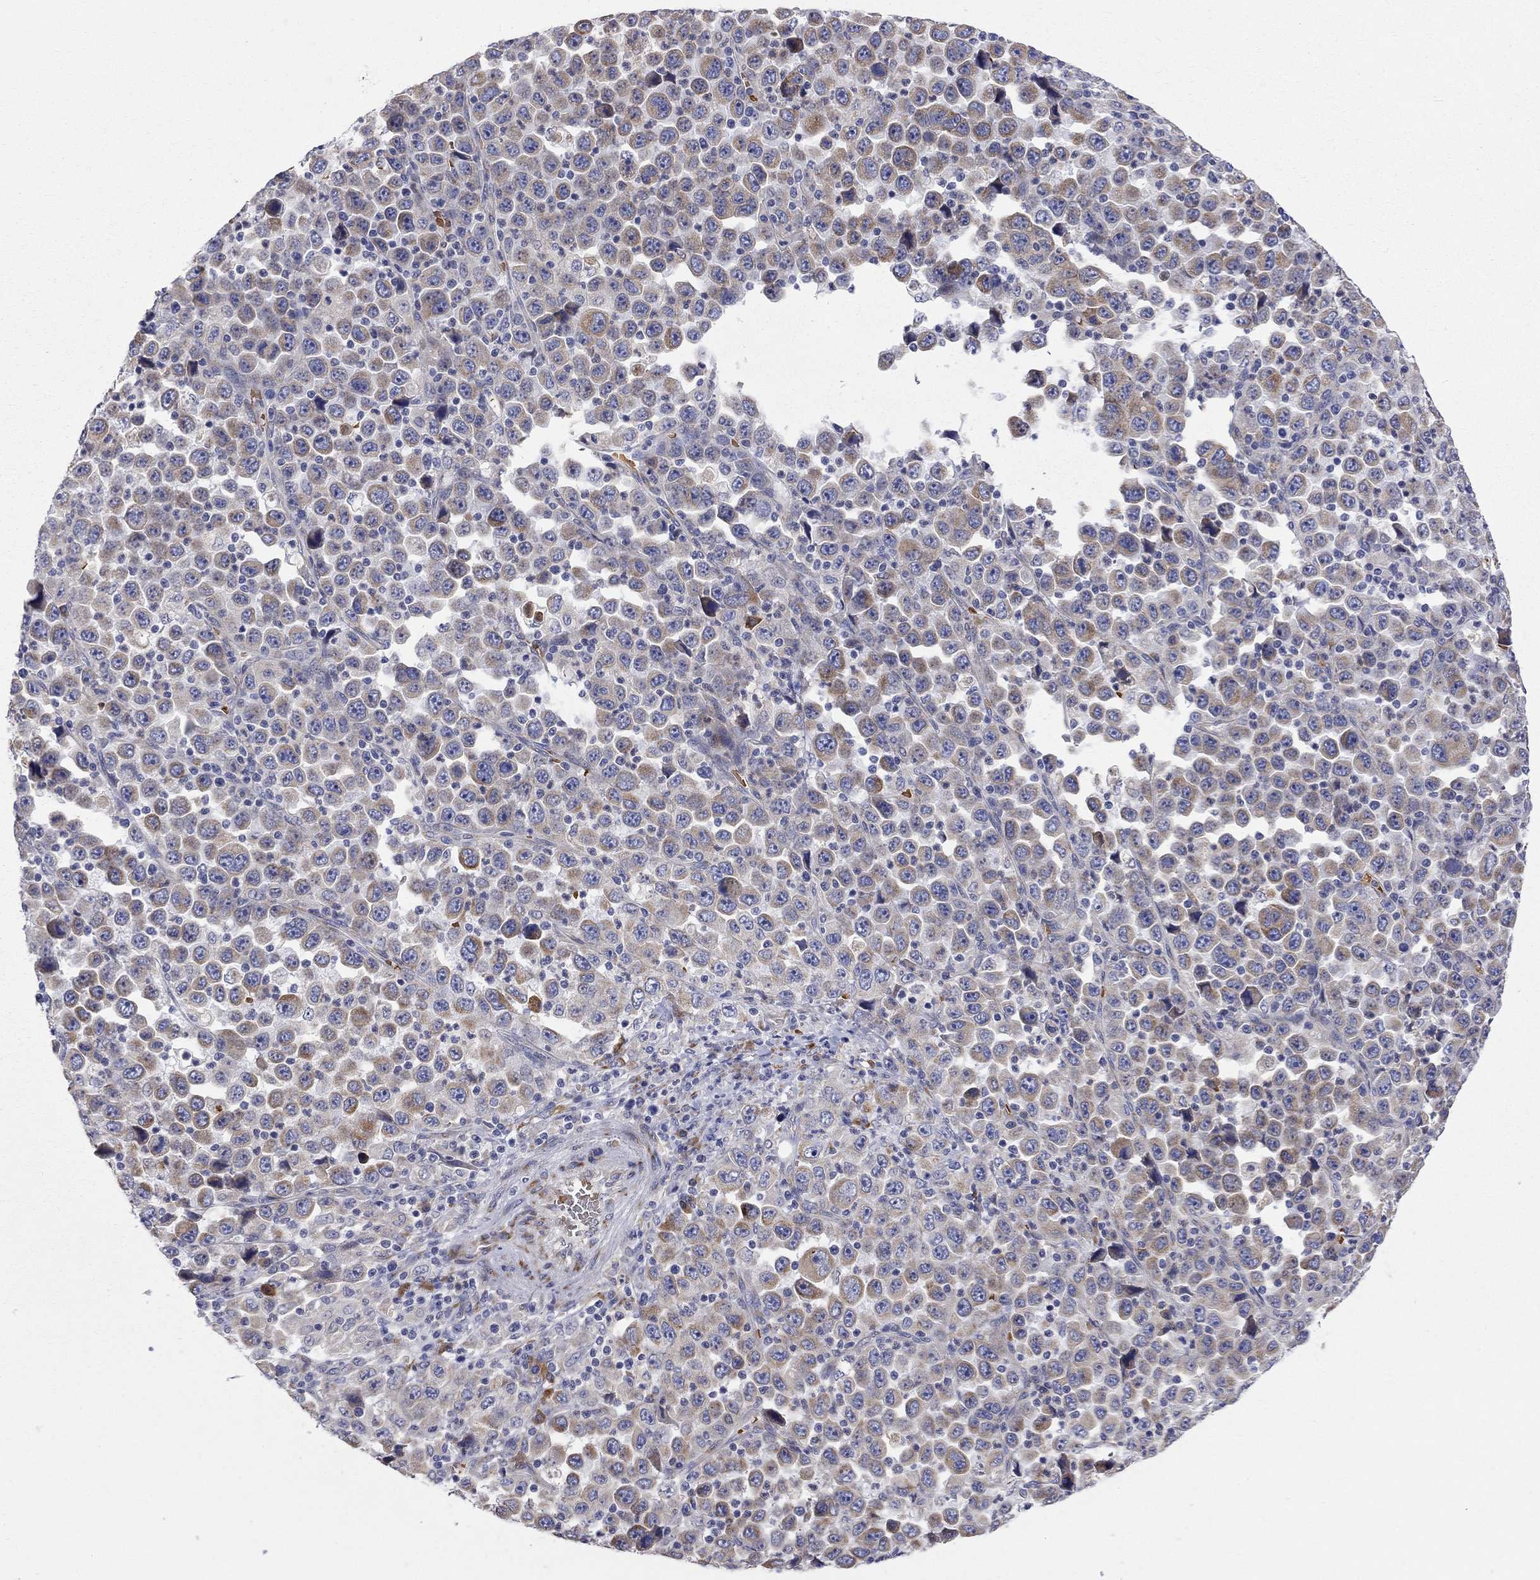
{"staining": {"intensity": "moderate", "quantity": "25%-75%", "location": "cytoplasmic/membranous"}, "tissue": "stomach cancer", "cell_type": "Tumor cells", "image_type": "cancer", "snomed": [{"axis": "morphology", "description": "Normal tissue, NOS"}, {"axis": "morphology", "description": "Adenocarcinoma, NOS"}, {"axis": "topography", "description": "Stomach, upper"}, {"axis": "topography", "description": "Stomach"}], "caption": "Immunohistochemistry (IHC) (DAB) staining of human stomach cancer (adenocarcinoma) shows moderate cytoplasmic/membranous protein expression in approximately 25%-75% of tumor cells.", "gene": "CASTOR1", "patient": {"sex": "male", "age": 59}}